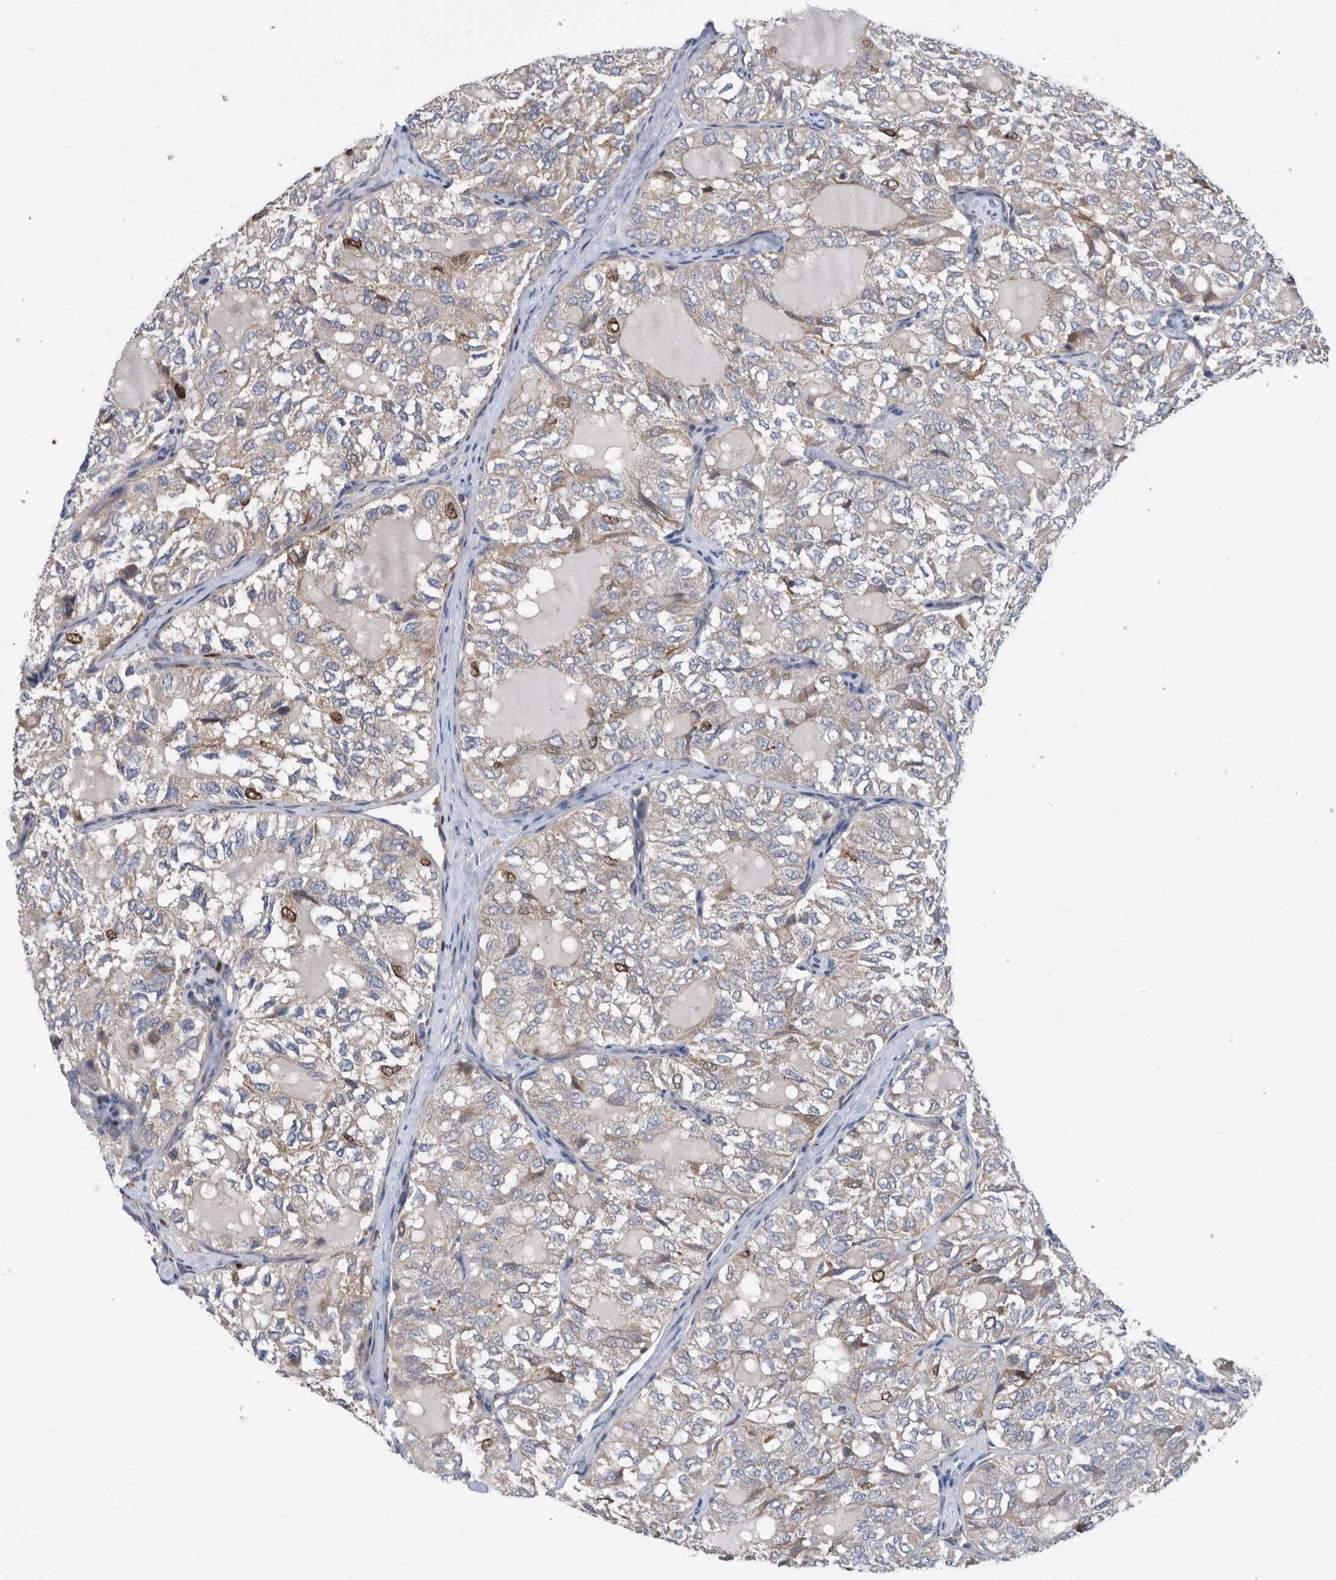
{"staining": {"intensity": "moderate", "quantity": "25%-75%", "location": "cytoplasmic/membranous,nuclear"}, "tissue": "thyroid cancer", "cell_type": "Tumor cells", "image_type": "cancer", "snomed": [{"axis": "morphology", "description": "Follicular adenoma carcinoma, NOS"}, {"axis": "topography", "description": "Thyroid gland"}], "caption": "High-magnification brightfield microscopy of thyroid cancer (follicular adenoma carcinoma) stained with DAB (3,3'-diaminobenzidine) (brown) and counterstained with hematoxylin (blue). tumor cells exhibit moderate cytoplasmic/membranous and nuclear staining is seen in about25%-75% of cells.", "gene": "ATAD2", "patient": {"sex": "male", "age": 75}}